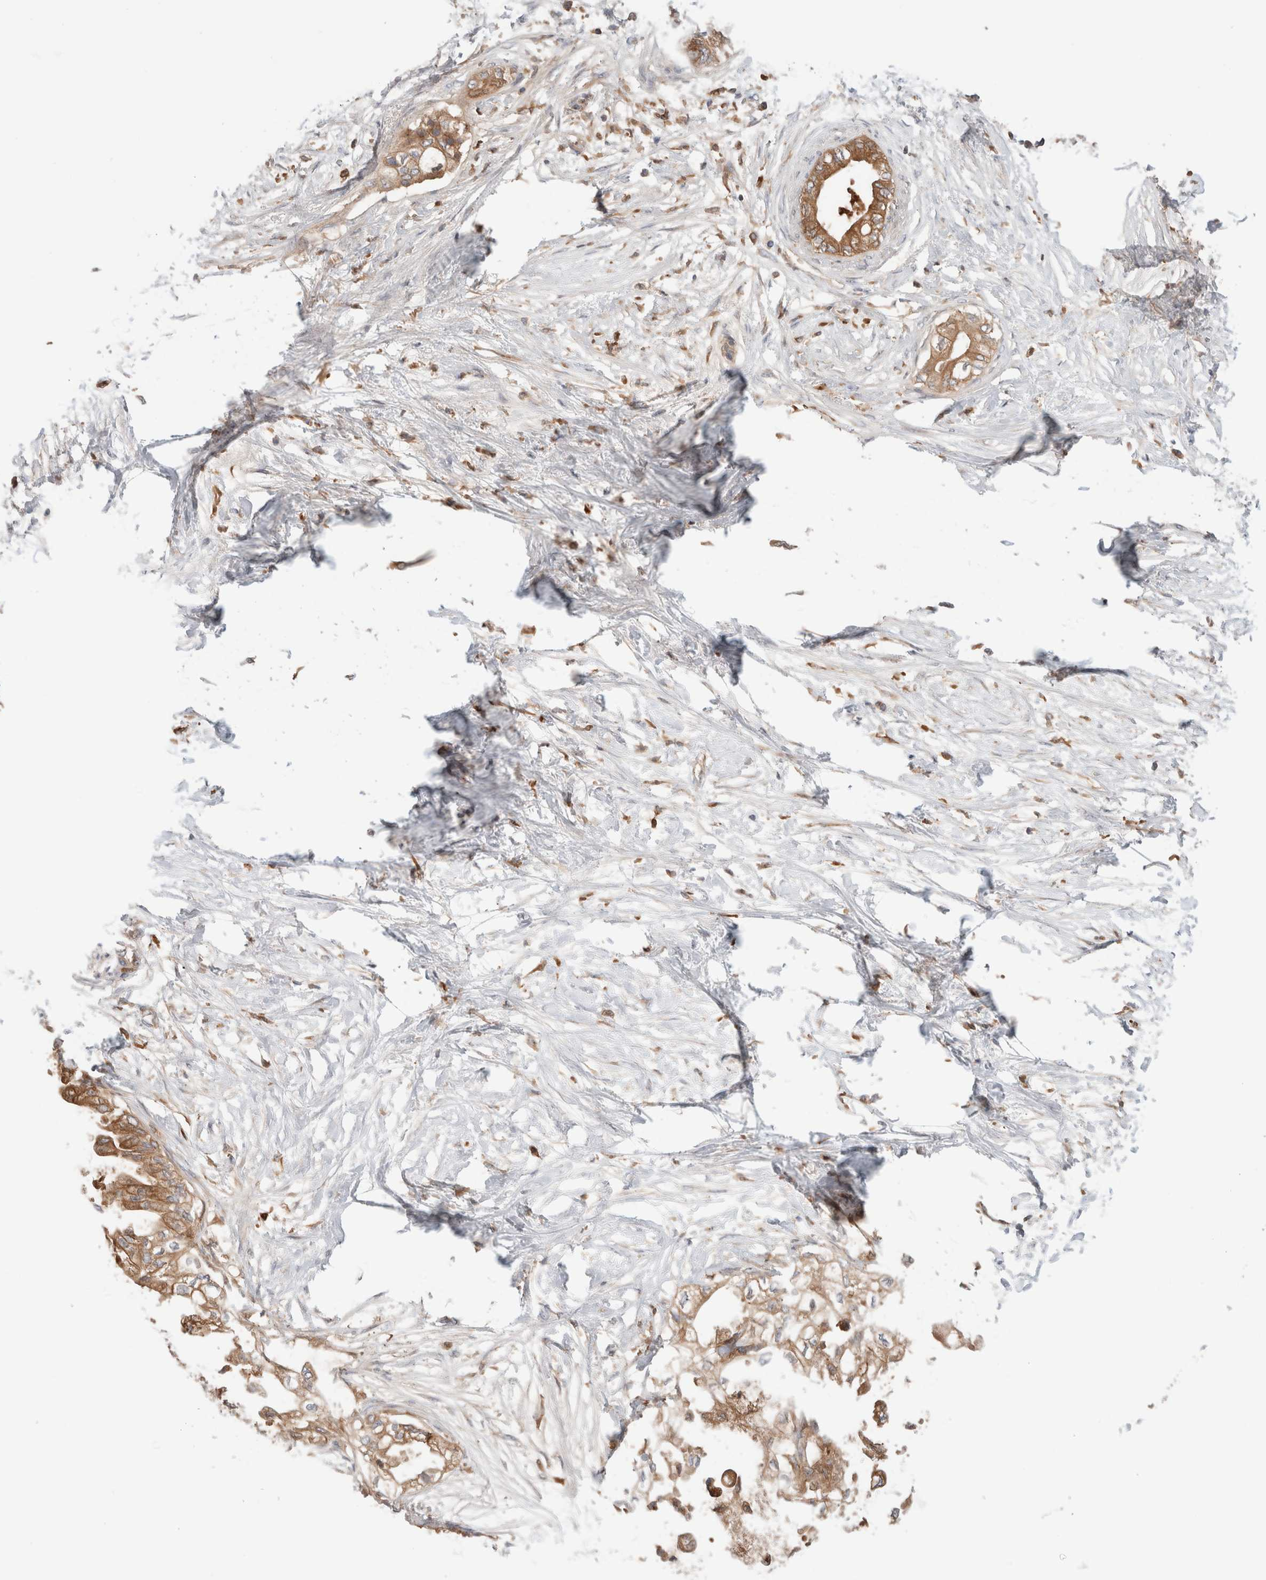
{"staining": {"intensity": "moderate", "quantity": ">75%", "location": "cytoplasmic/membranous"}, "tissue": "pancreatic cancer", "cell_type": "Tumor cells", "image_type": "cancer", "snomed": [{"axis": "morphology", "description": "Normal tissue, NOS"}, {"axis": "morphology", "description": "Adenocarcinoma, NOS"}, {"axis": "topography", "description": "Pancreas"}, {"axis": "topography", "description": "Duodenum"}], "caption": "This photomicrograph exhibits immunohistochemistry (IHC) staining of human adenocarcinoma (pancreatic), with medium moderate cytoplasmic/membranous positivity in about >75% of tumor cells.", "gene": "KLHL14", "patient": {"sex": "female", "age": 60}}